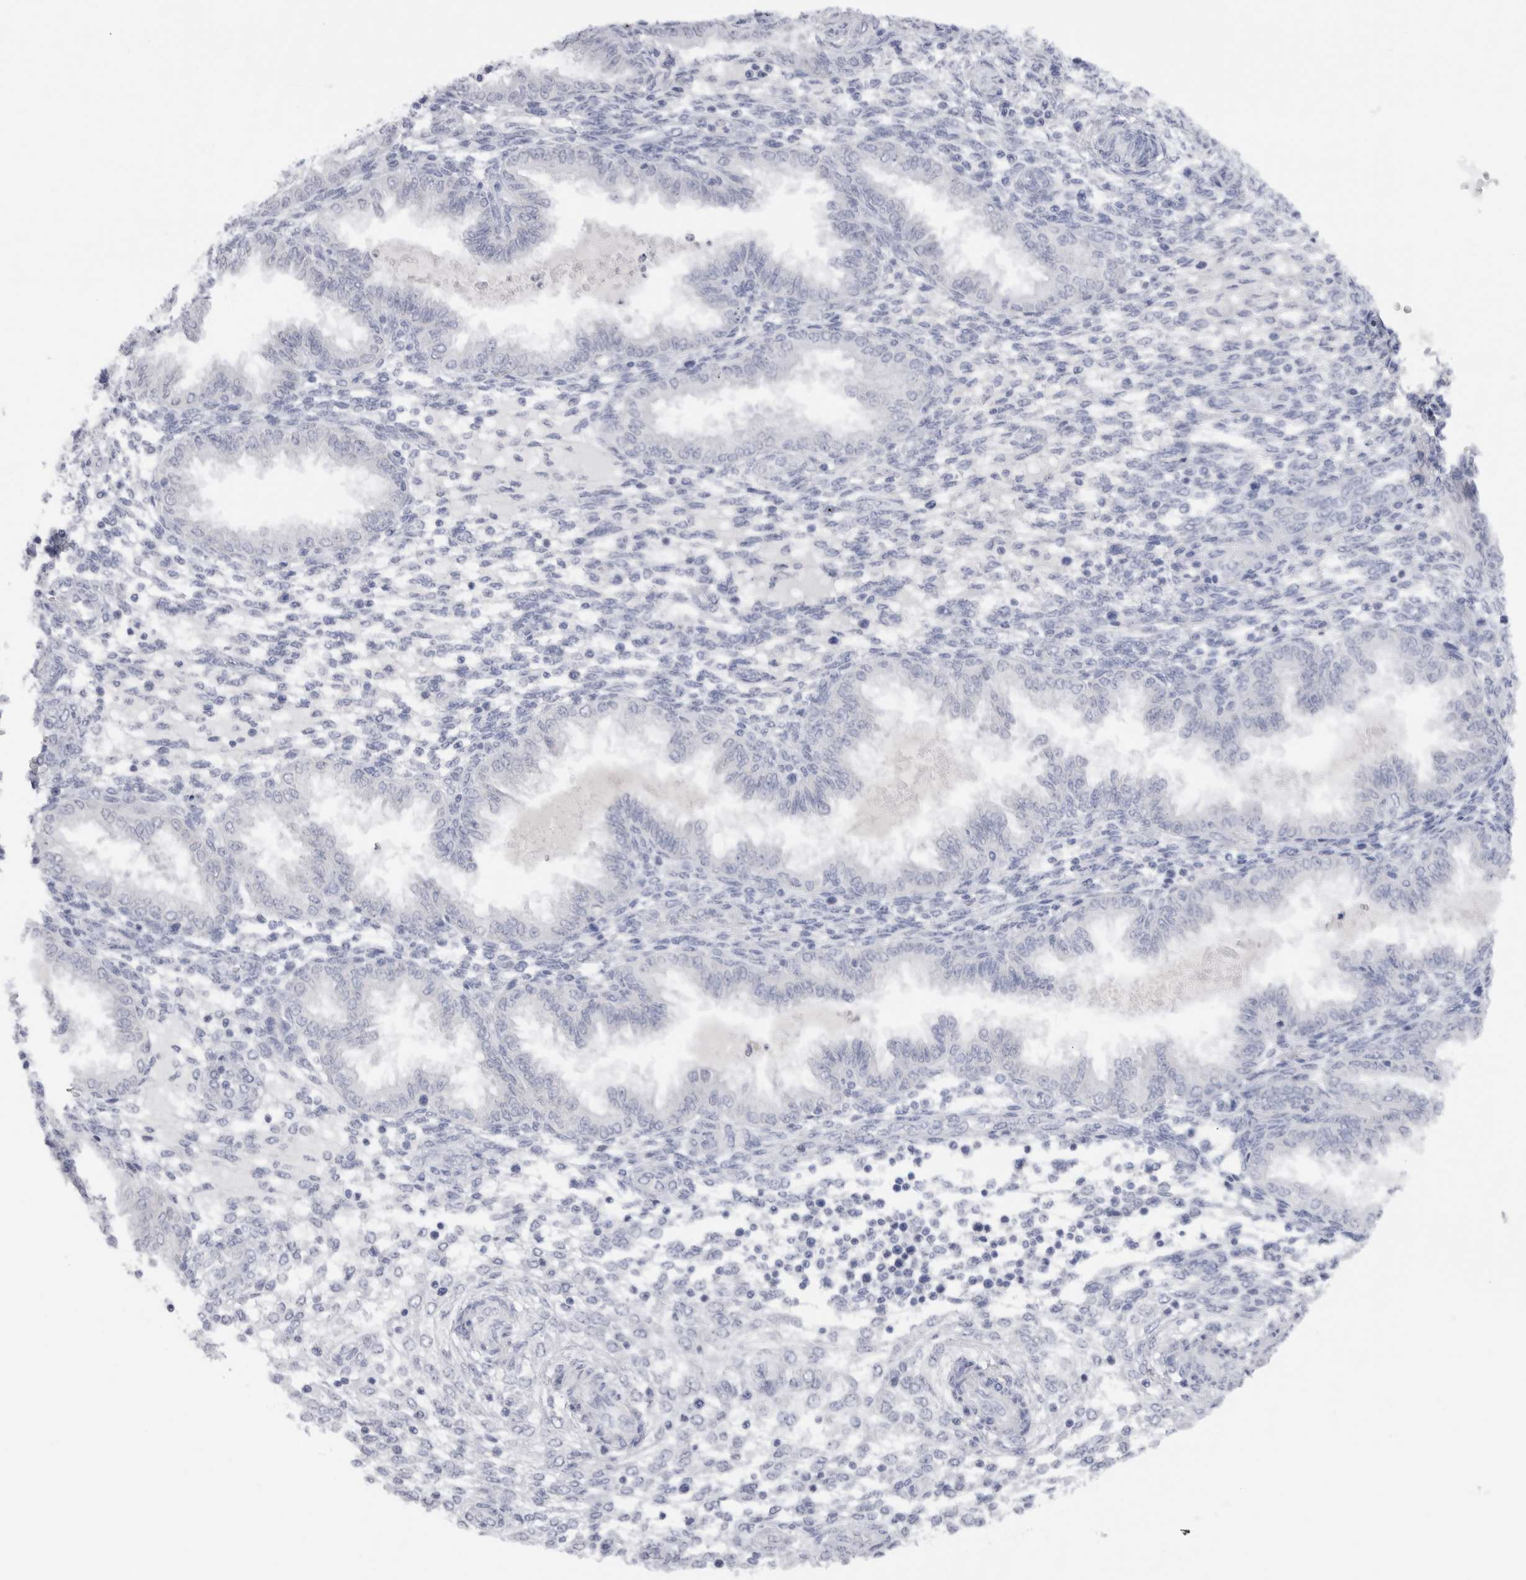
{"staining": {"intensity": "negative", "quantity": "none", "location": "none"}, "tissue": "endometrium", "cell_type": "Cells in endometrial stroma", "image_type": "normal", "snomed": [{"axis": "morphology", "description": "Normal tissue, NOS"}, {"axis": "topography", "description": "Endometrium"}], "caption": "Immunohistochemistry image of benign endometrium: endometrium stained with DAB (3,3'-diaminobenzidine) reveals no significant protein expression in cells in endometrial stroma. Nuclei are stained in blue.", "gene": "C9orf50", "patient": {"sex": "female", "age": 33}}